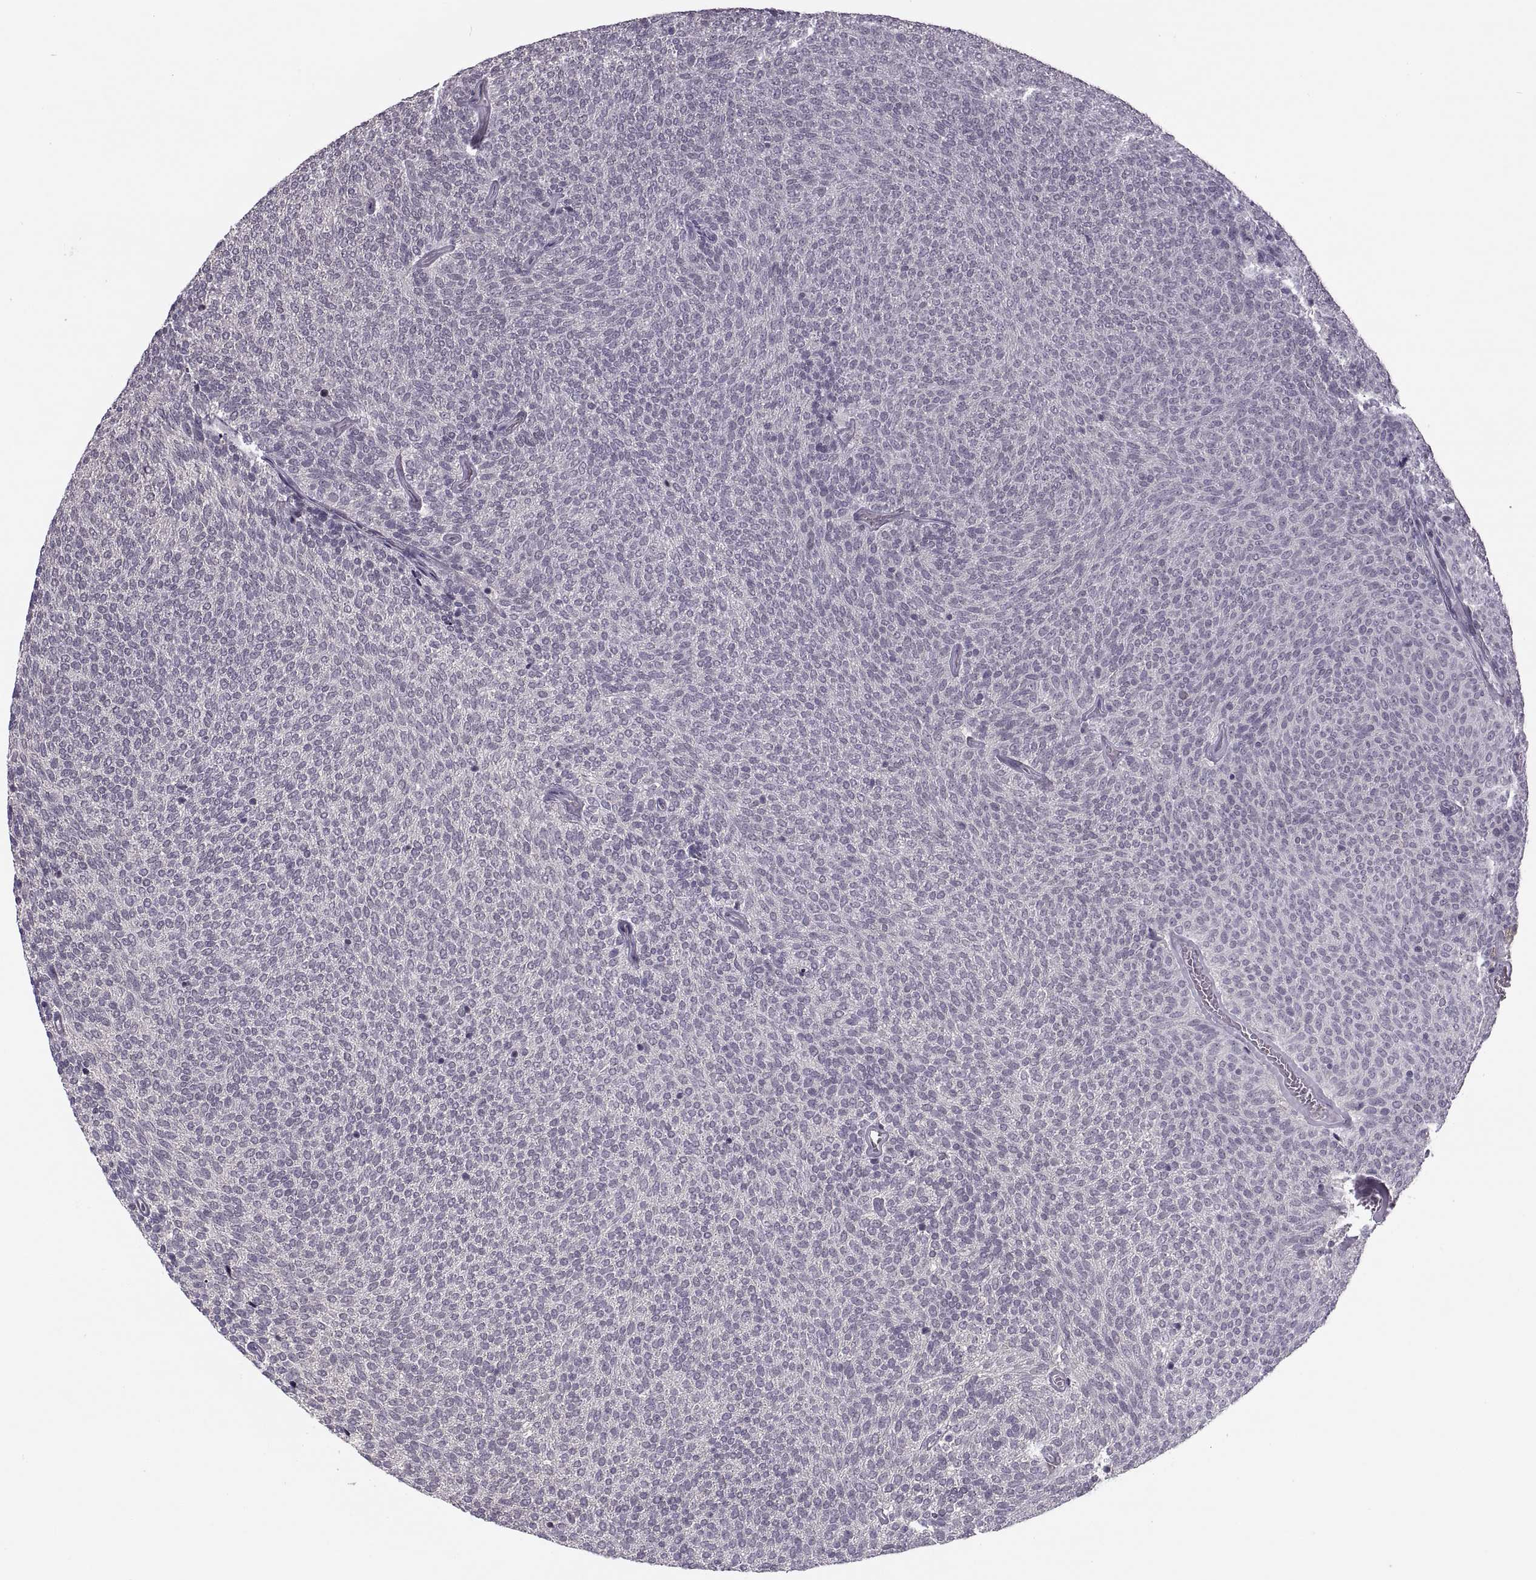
{"staining": {"intensity": "negative", "quantity": "none", "location": "none"}, "tissue": "urothelial cancer", "cell_type": "Tumor cells", "image_type": "cancer", "snomed": [{"axis": "morphology", "description": "Urothelial carcinoma, Low grade"}, {"axis": "topography", "description": "Urinary bladder"}], "caption": "Low-grade urothelial carcinoma stained for a protein using IHC reveals no positivity tumor cells.", "gene": "CACNA1F", "patient": {"sex": "male", "age": 77}}